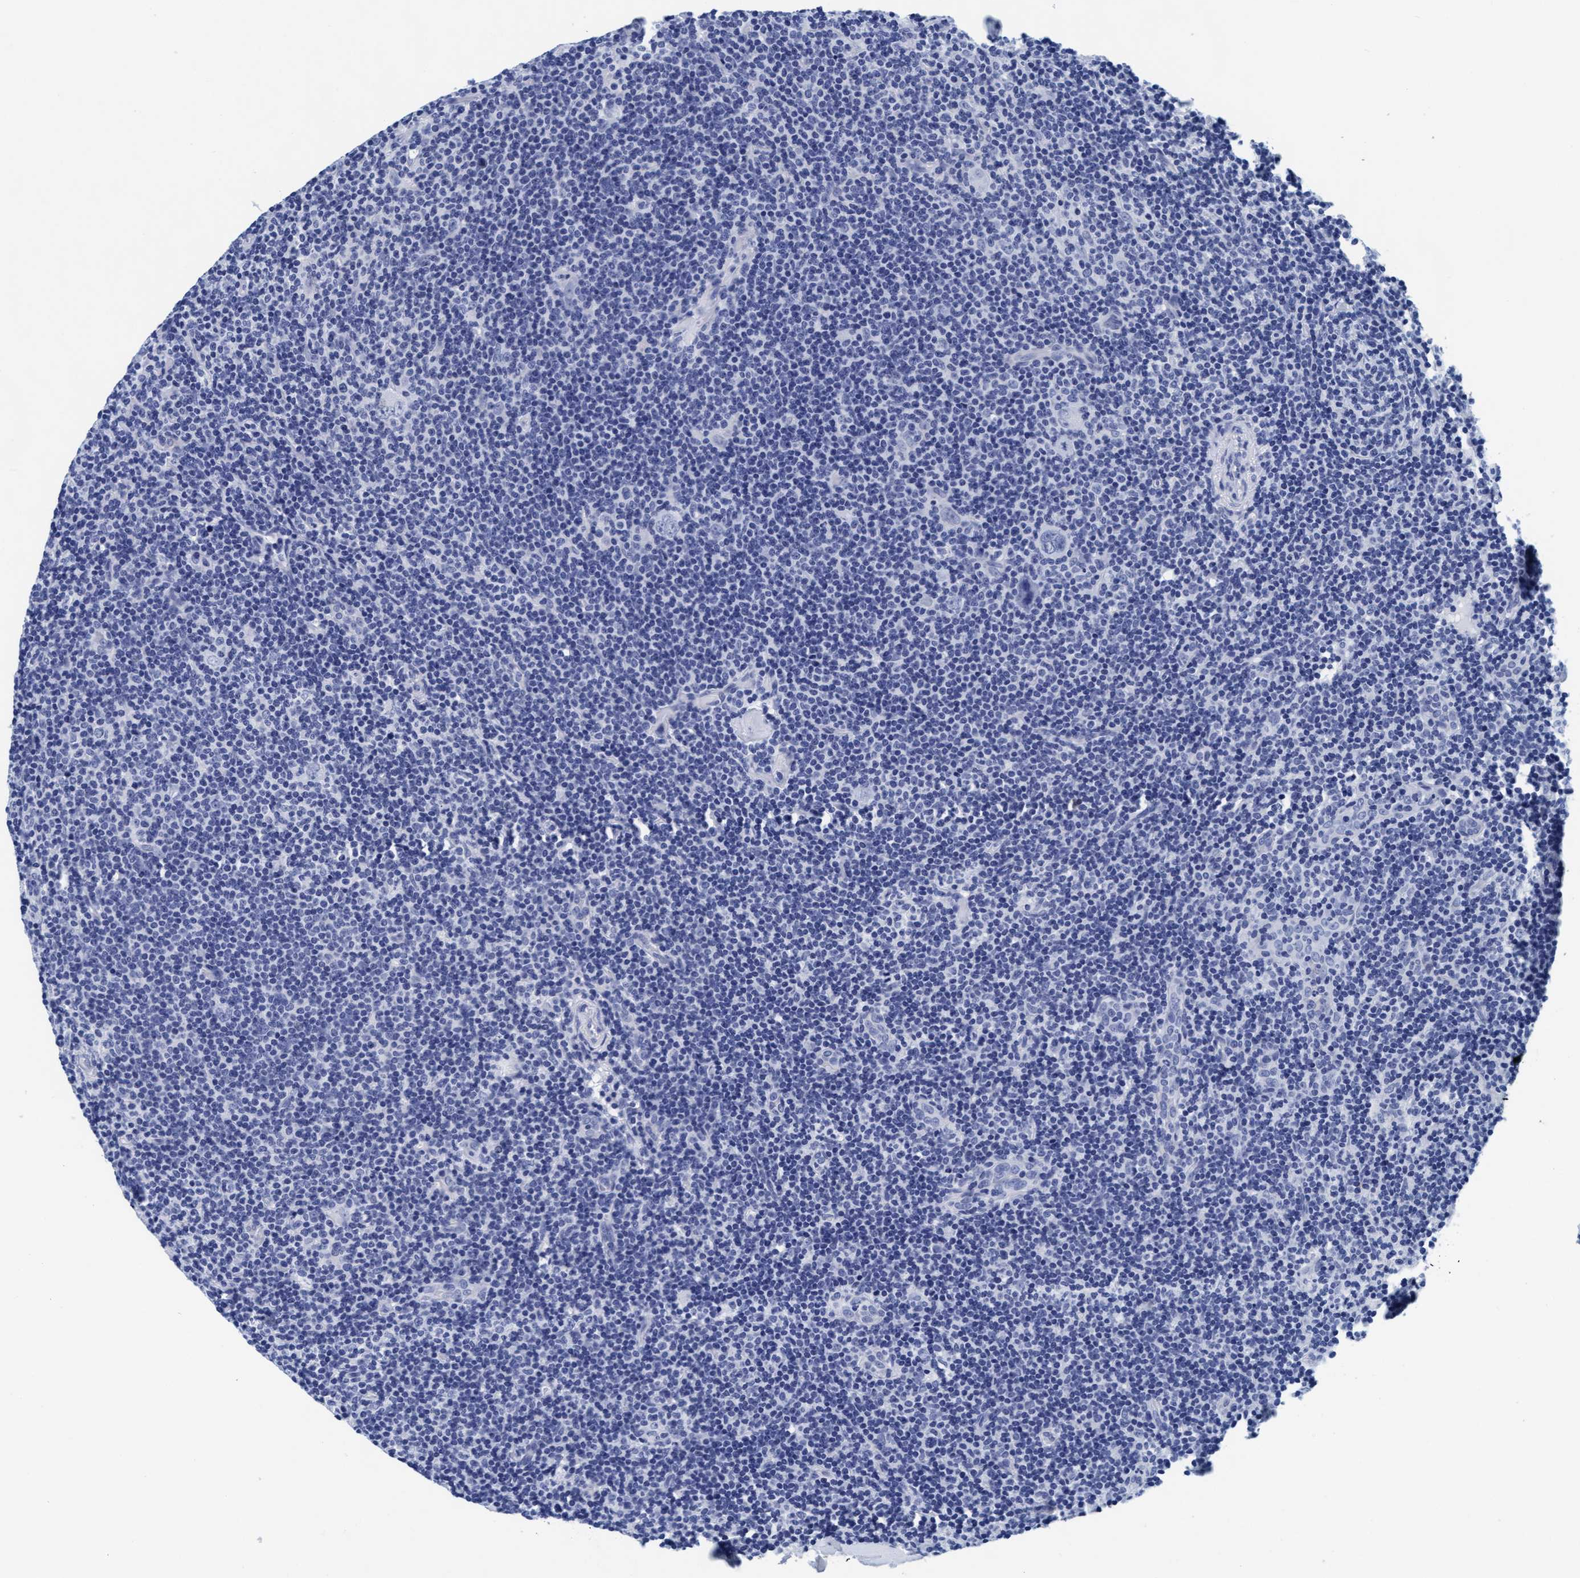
{"staining": {"intensity": "negative", "quantity": "none", "location": "none"}, "tissue": "lymphoma", "cell_type": "Tumor cells", "image_type": "cancer", "snomed": [{"axis": "morphology", "description": "Hodgkin's disease, NOS"}, {"axis": "topography", "description": "Lymph node"}], "caption": "Micrograph shows no protein staining in tumor cells of lymphoma tissue.", "gene": "ARSG", "patient": {"sex": "female", "age": 57}}